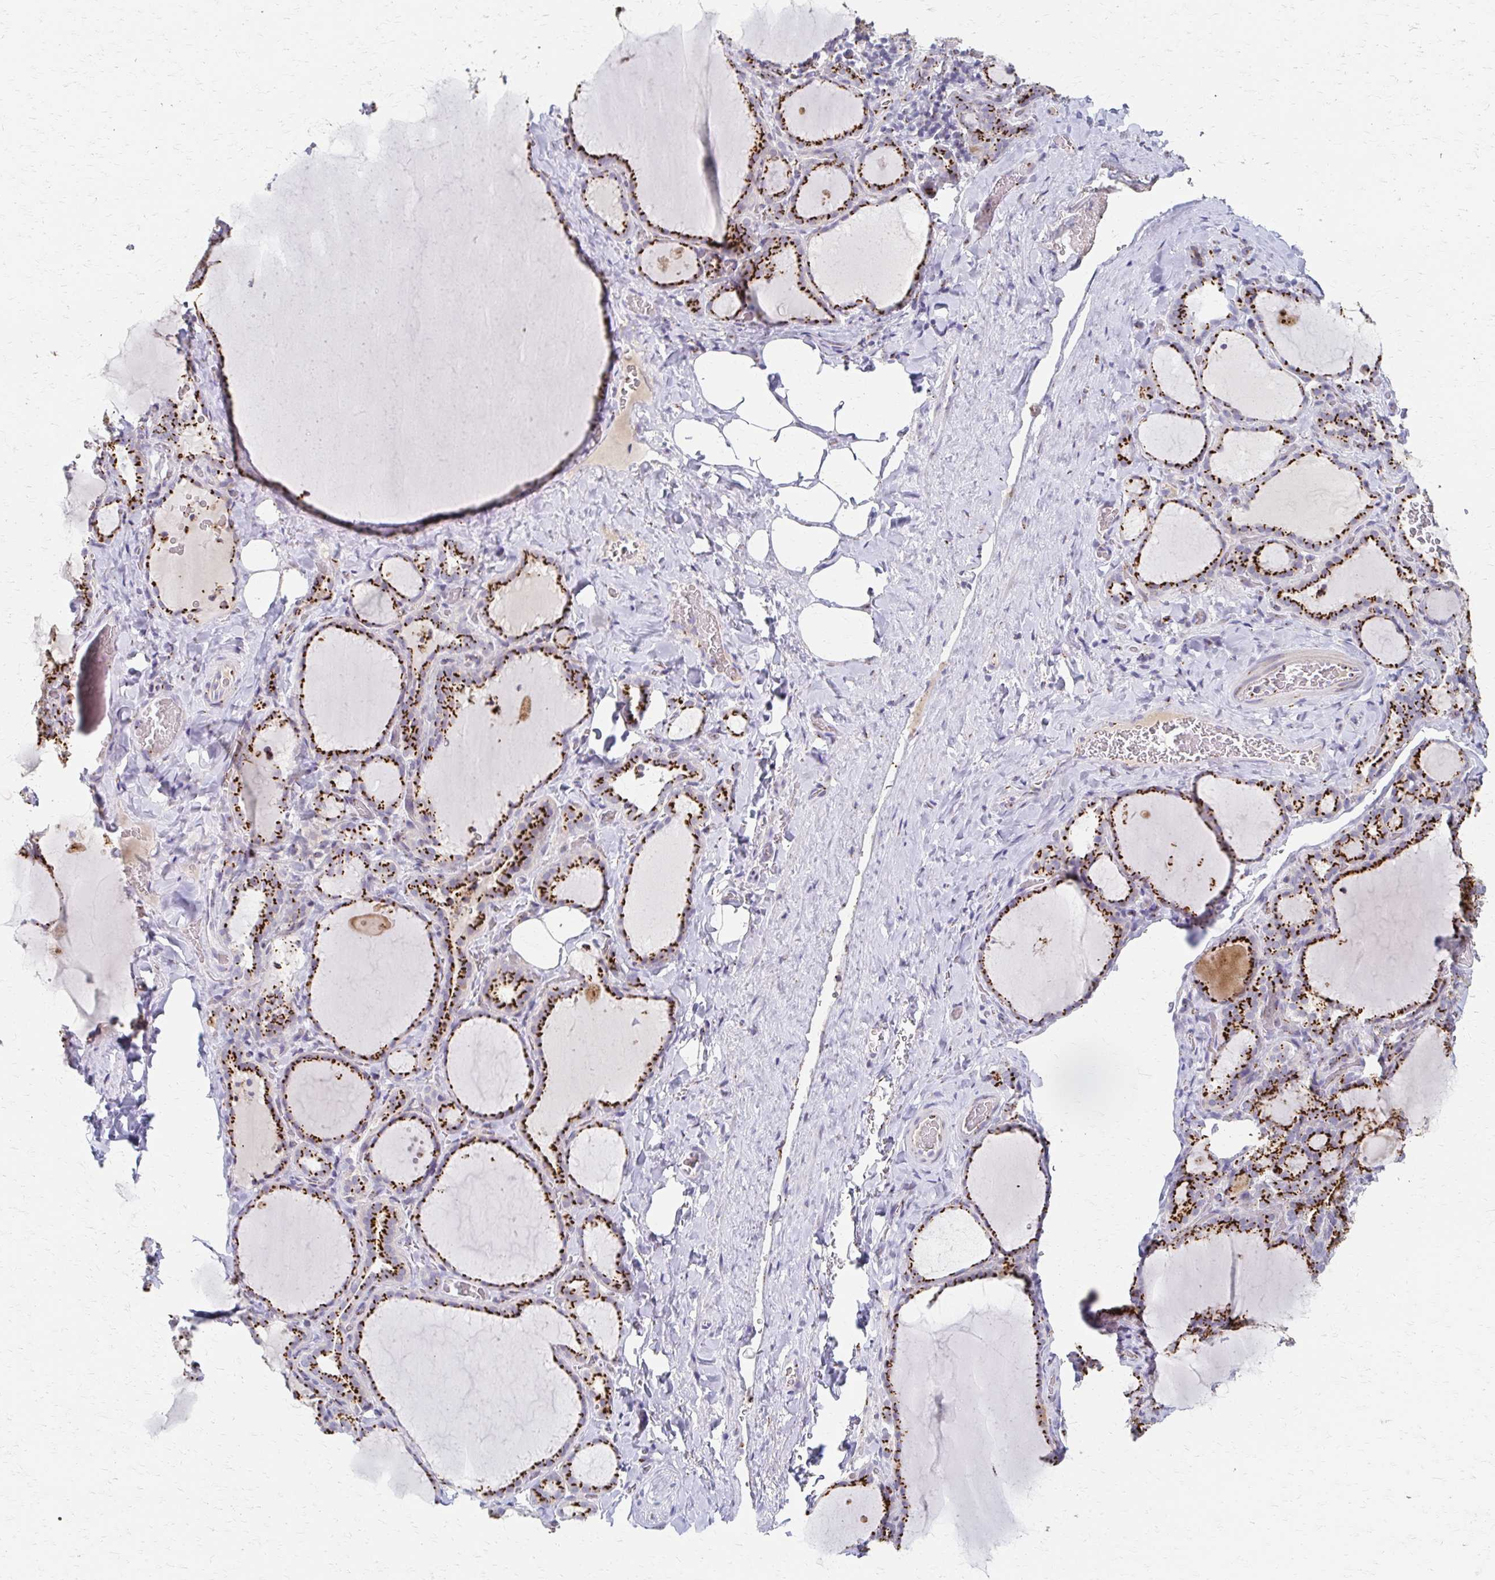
{"staining": {"intensity": "strong", "quantity": ">75%", "location": "cytoplasmic/membranous"}, "tissue": "thyroid gland", "cell_type": "Glandular cells", "image_type": "normal", "snomed": [{"axis": "morphology", "description": "Normal tissue, NOS"}, {"axis": "topography", "description": "Thyroid gland"}], "caption": "About >75% of glandular cells in benign human thyroid gland show strong cytoplasmic/membranous protein positivity as visualized by brown immunohistochemical staining.", "gene": "ENSG00000254692", "patient": {"sex": "female", "age": 22}}